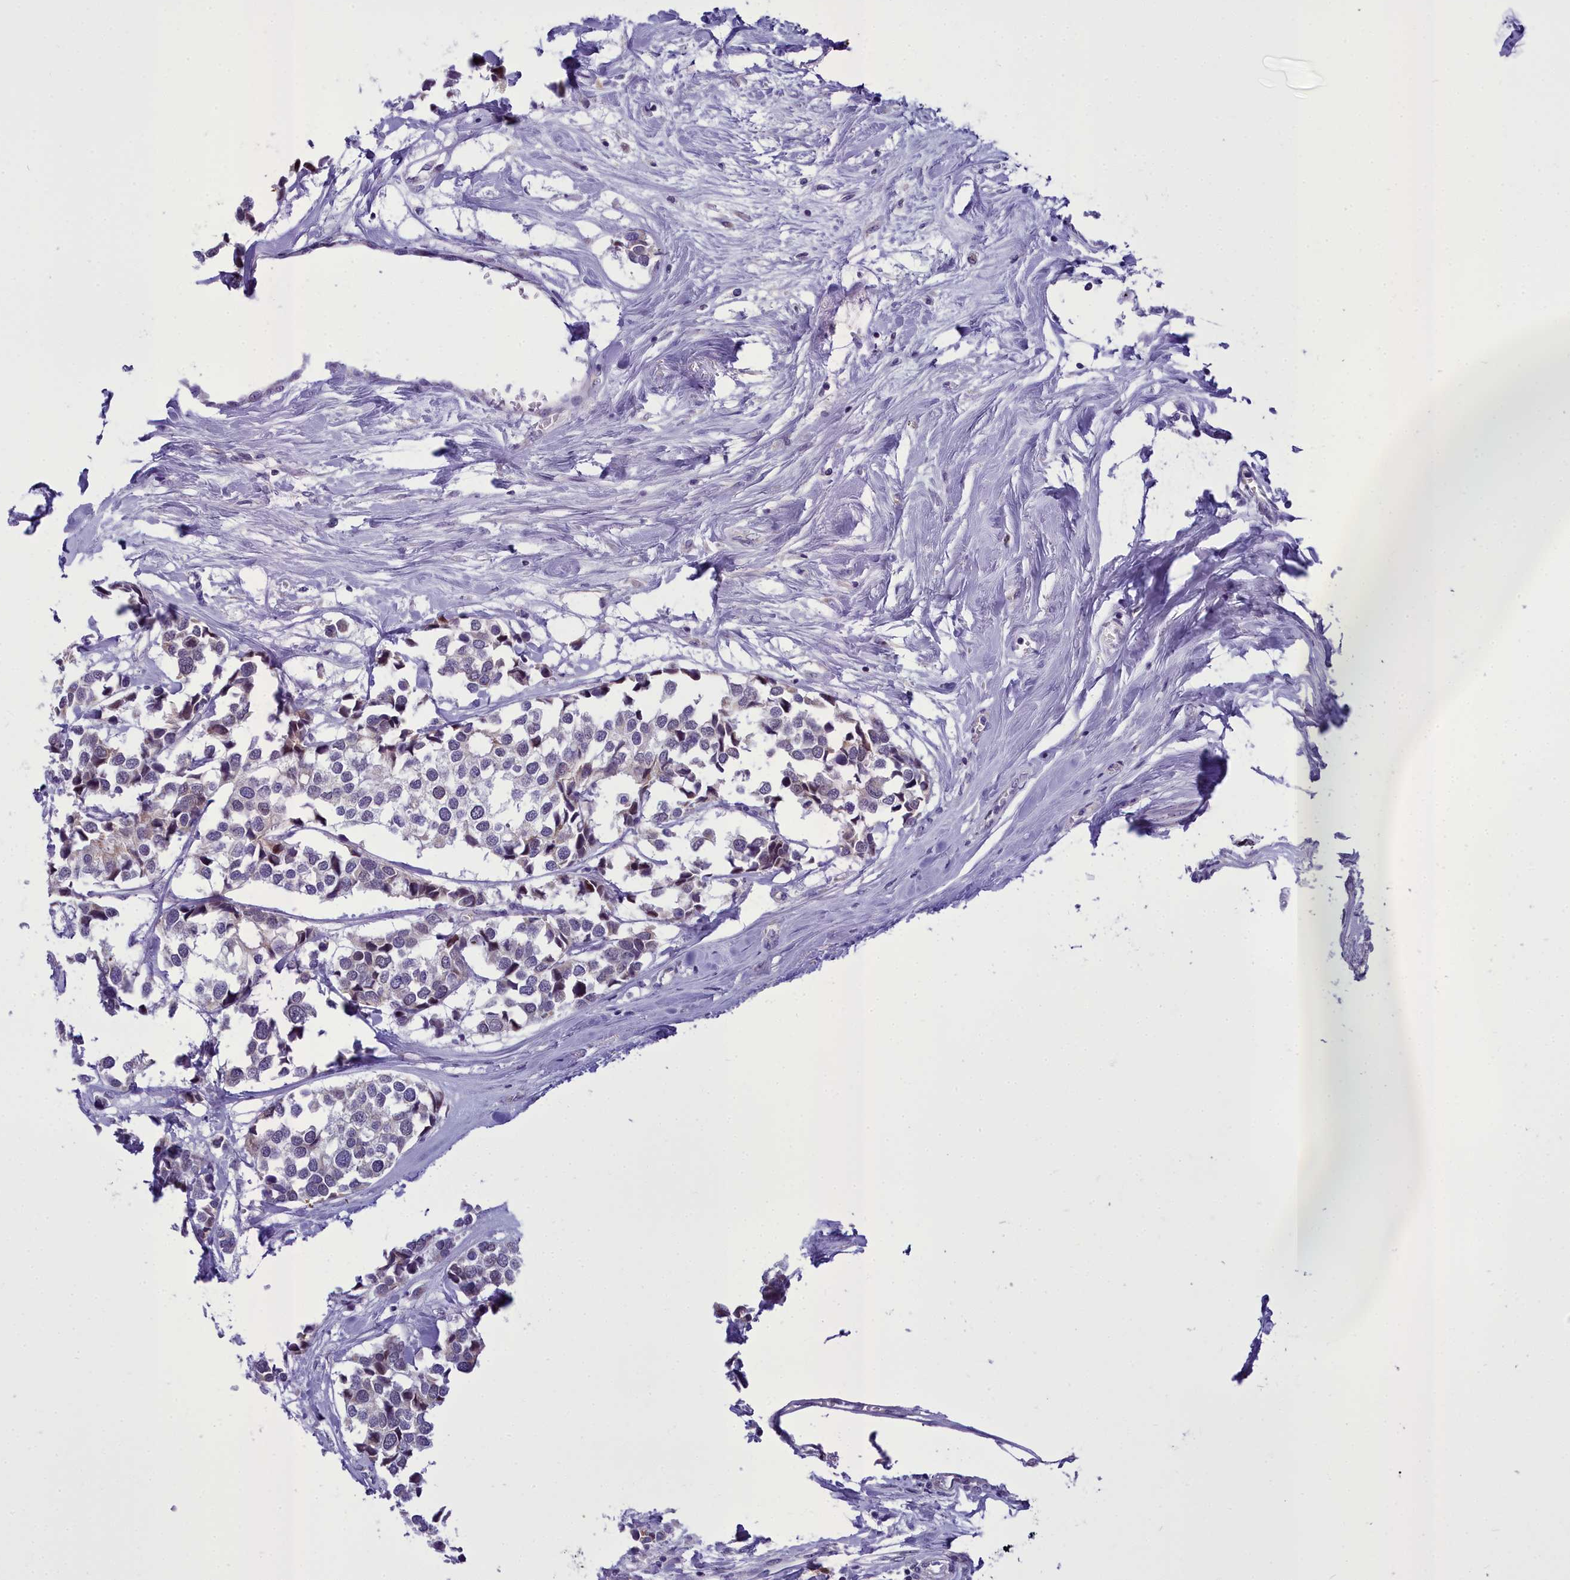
{"staining": {"intensity": "negative", "quantity": "none", "location": "none"}, "tissue": "breast cancer", "cell_type": "Tumor cells", "image_type": "cancer", "snomed": [{"axis": "morphology", "description": "Duct carcinoma"}, {"axis": "topography", "description": "Breast"}], "caption": "Immunohistochemistry micrograph of human breast cancer (infiltrating ductal carcinoma) stained for a protein (brown), which demonstrates no positivity in tumor cells.", "gene": "B9D2", "patient": {"sex": "female", "age": 83}}